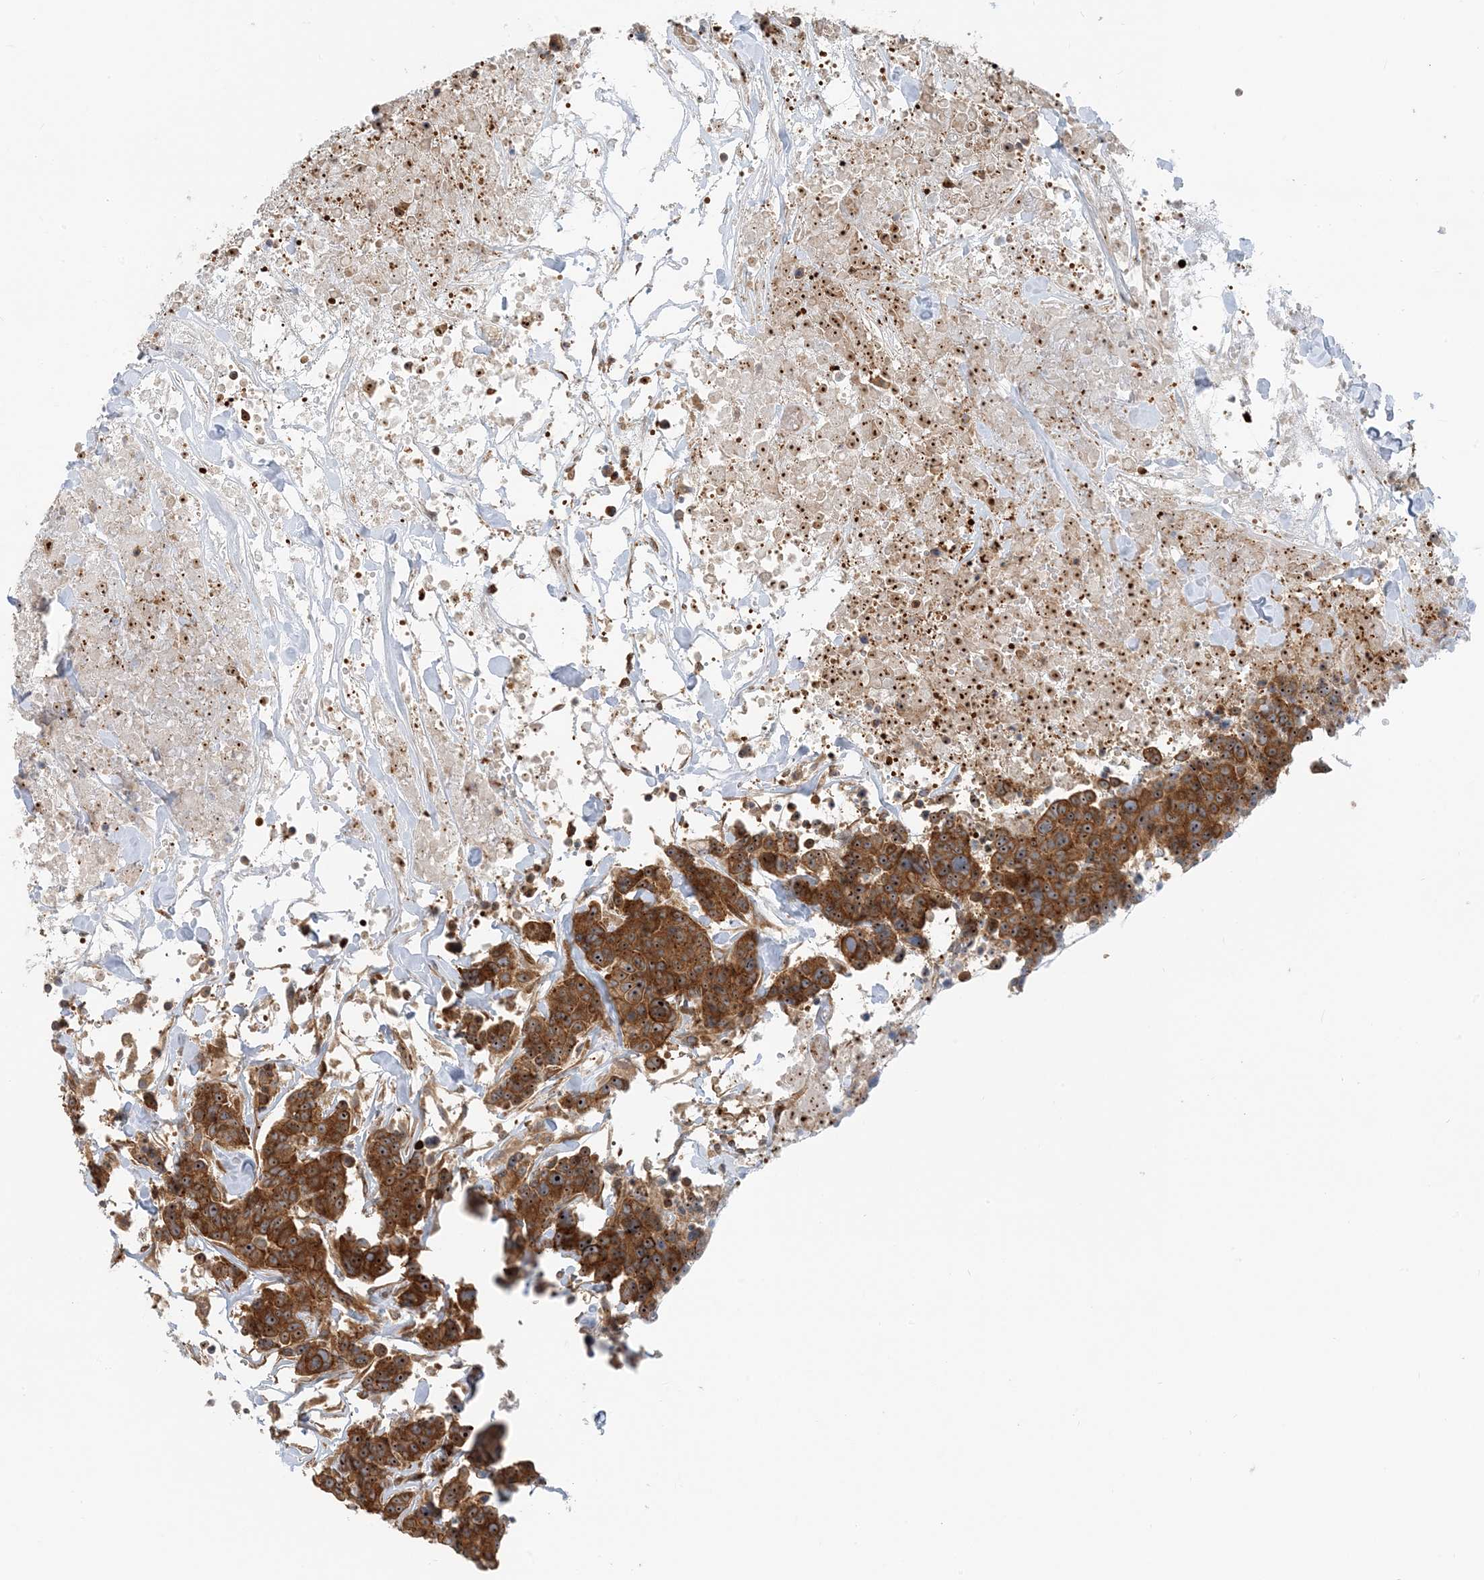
{"staining": {"intensity": "strong", "quantity": ">75%", "location": "cytoplasmic/membranous"}, "tissue": "breast cancer", "cell_type": "Tumor cells", "image_type": "cancer", "snomed": [{"axis": "morphology", "description": "Duct carcinoma"}, {"axis": "topography", "description": "Breast"}], "caption": "A brown stain highlights strong cytoplasmic/membranous staining of a protein in breast cancer (infiltrating ductal carcinoma) tumor cells.", "gene": "MYL5", "patient": {"sex": "female", "age": 37}}